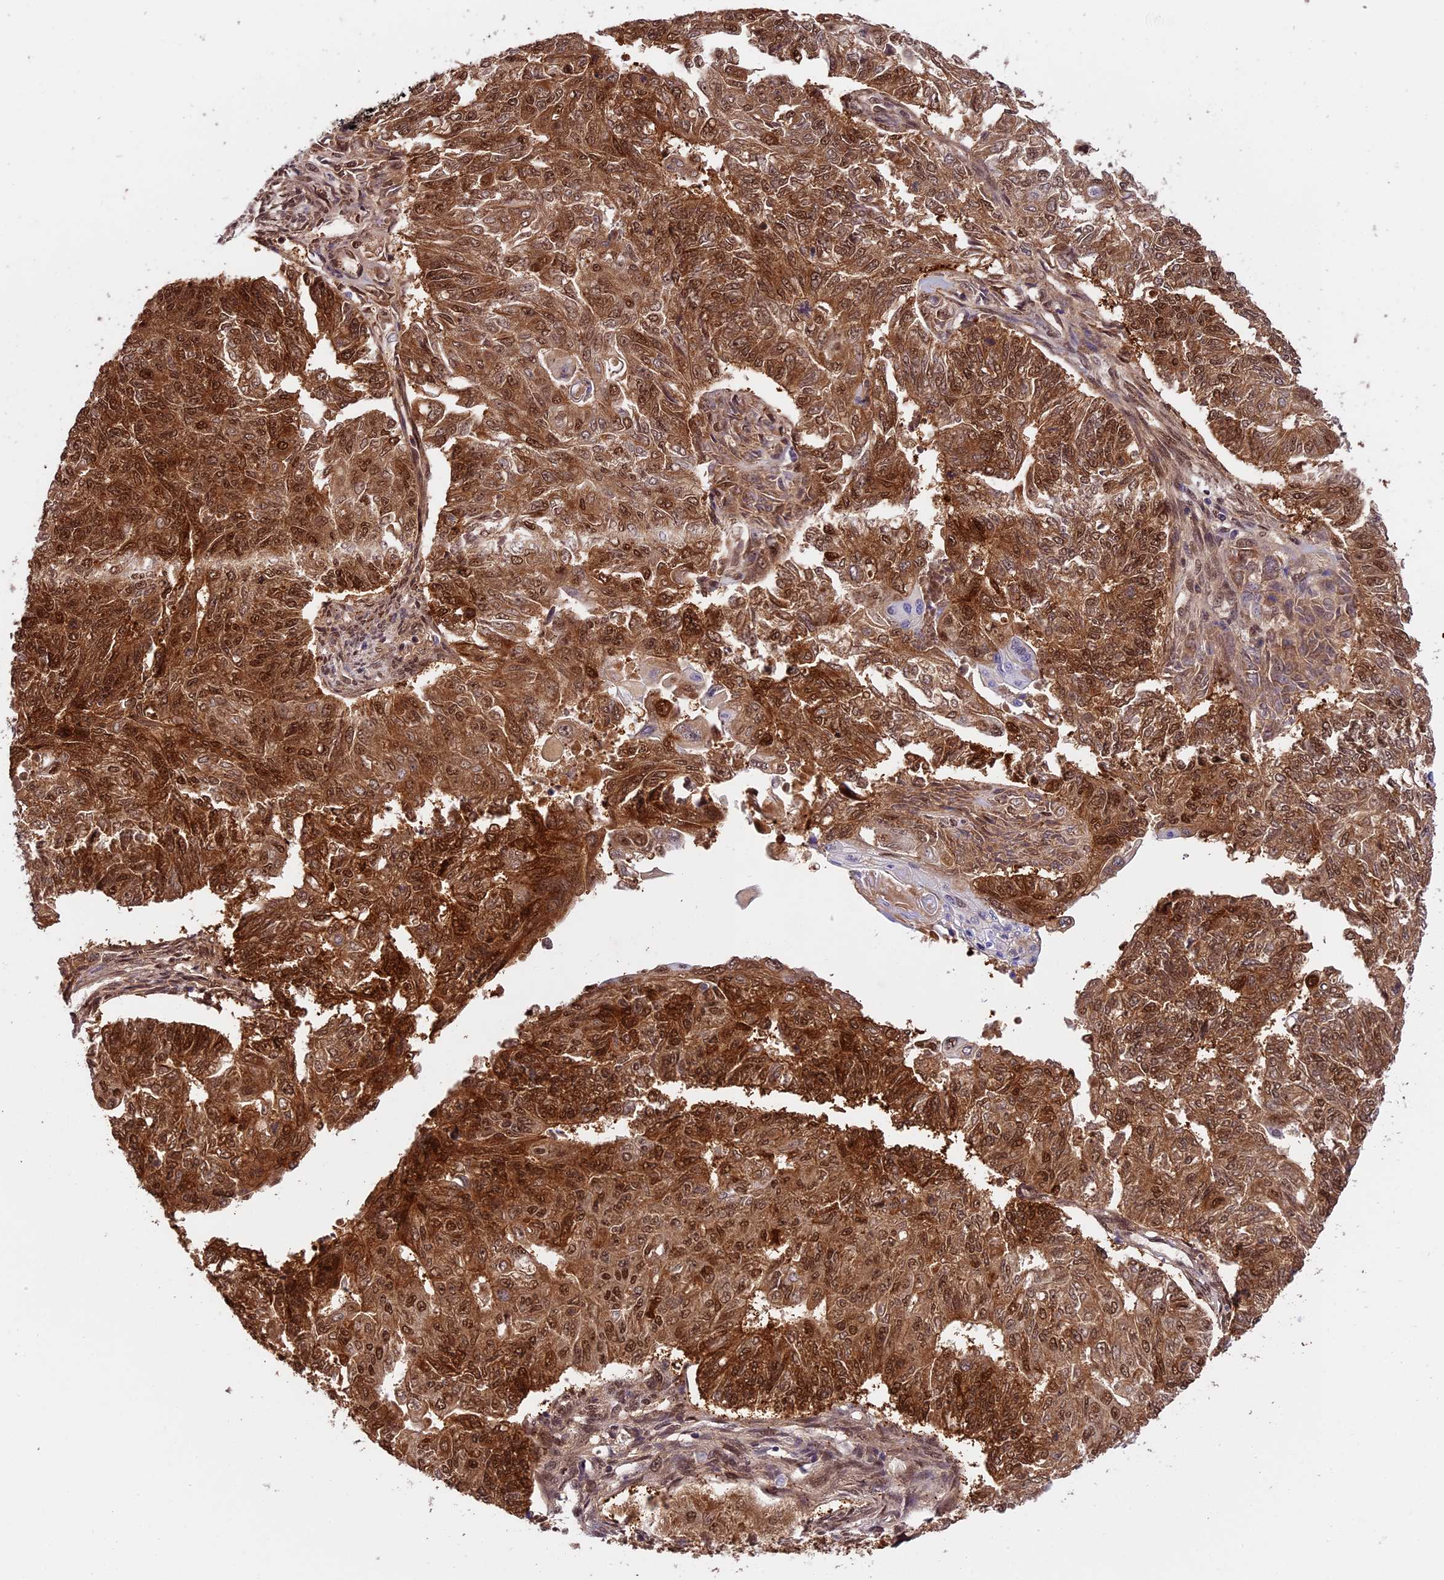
{"staining": {"intensity": "strong", "quantity": ">75%", "location": "cytoplasmic/membranous,nuclear"}, "tissue": "endometrial cancer", "cell_type": "Tumor cells", "image_type": "cancer", "snomed": [{"axis": "morphology", "description": "Adenocarcinoma, NOS"}, {"axis": "topography", "description": "Endometrium"}], "caption": "IHC histopathology image of human endometrial cancer stained for a protein (brown), which shows high levels of strong cytoplasmic/membranous and nuclear staining in about >75% of tumor cells.", "gene": "RAMAC", "patient": {"sex": "female", "age": 32}}